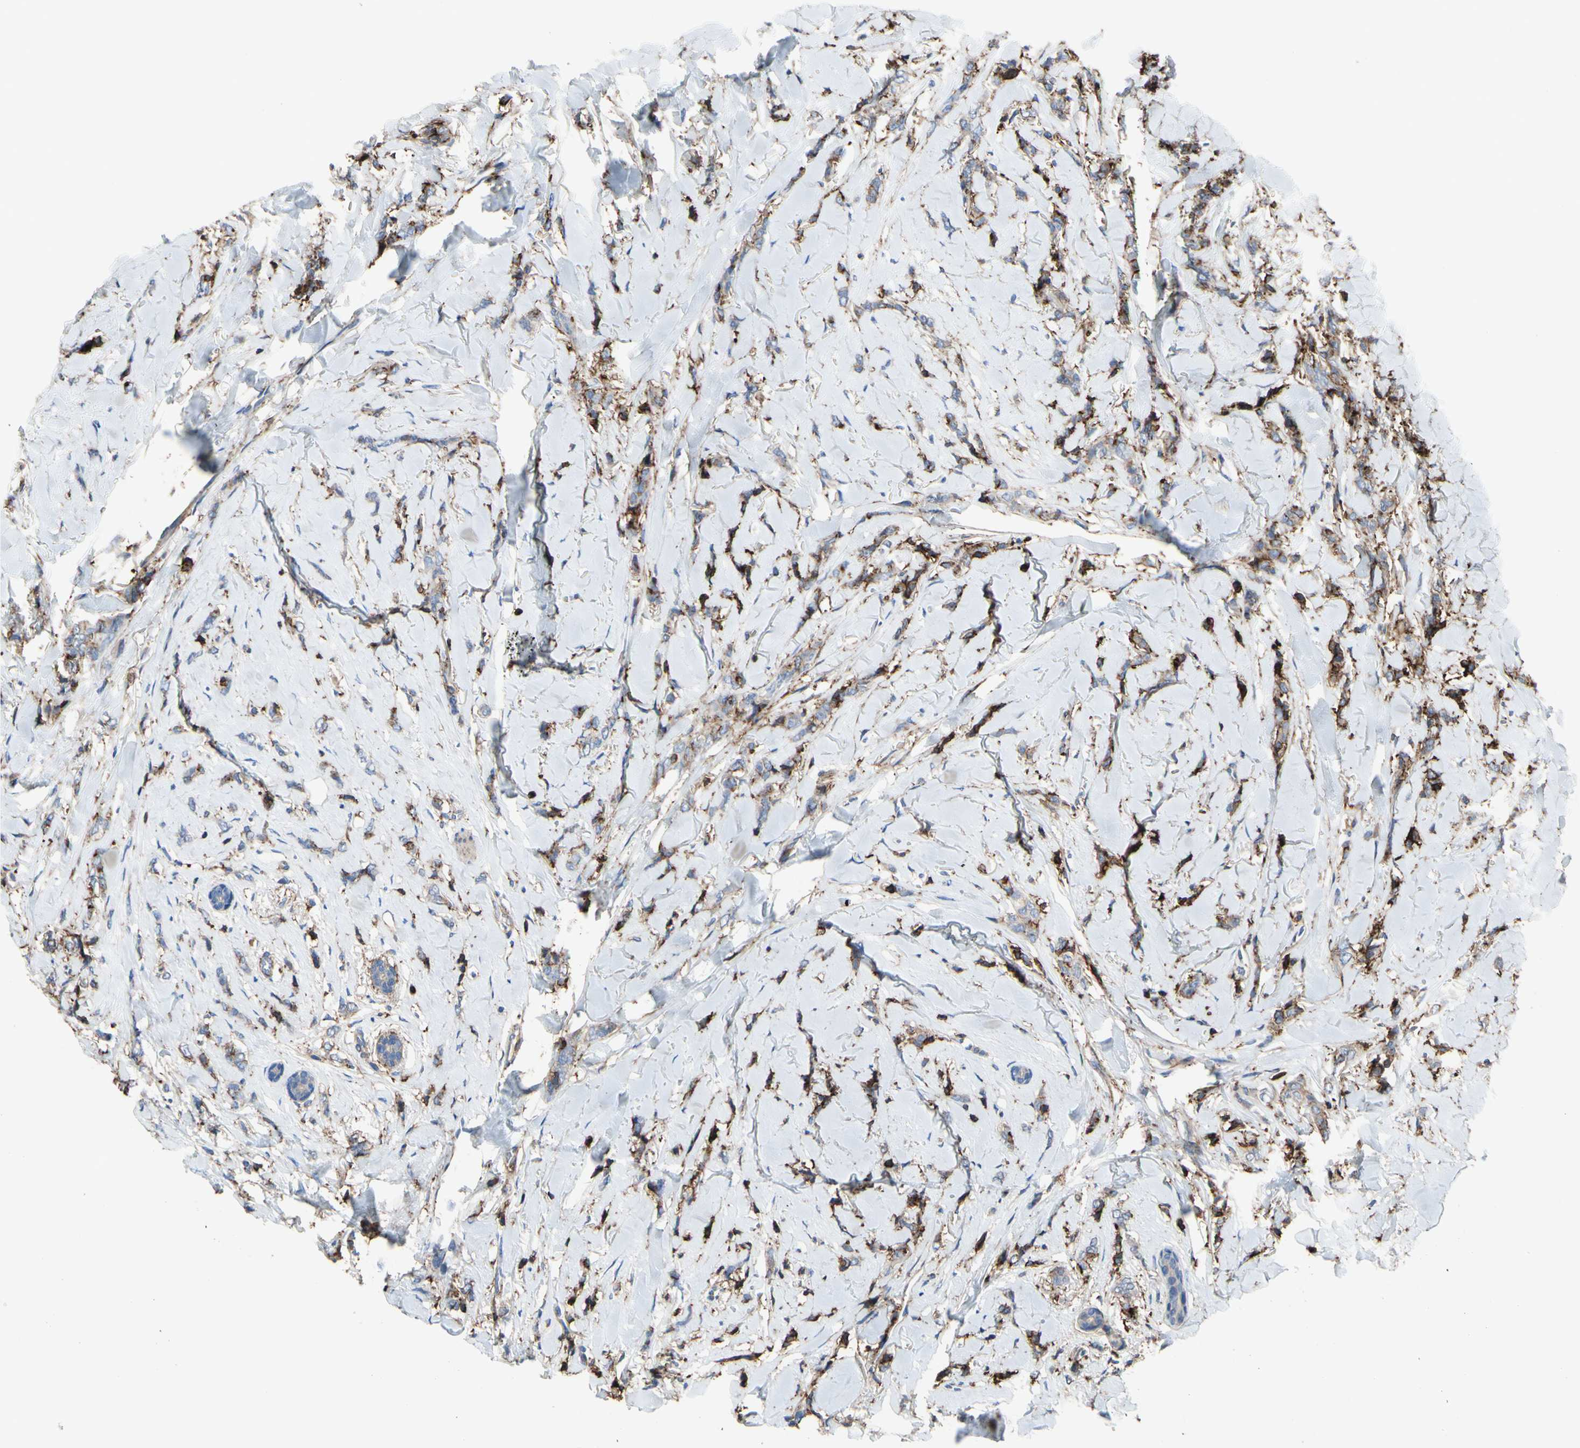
{"staining": {"intensity": "moderate", "quantity": "25%-75%", "location": "cytoplasmic/membranous"}, "tissue": "breast cancer", "cell_type": "Tumor cells", "image_type": "cancer", "snomed": [{"axis": "morphology", "description": "Lobular carcinoma"}, {"axis": "topography", "description": "Skin"}, {"axis": "topography", "description": "Breast"}], "caption": "Breast cancer (lobular carcinoma) was stained to show a protein in brown. There is medium levels of moderate cytoplasmic/membranous expression in approximately 25%-75% of tumor cells. Using DAB (brown) and hematoxylin (blue) stains, captured at high magnification using brightfield microscopy.", "gene": "ANXA6", "patient": {"sex": "female", "age": 46}}